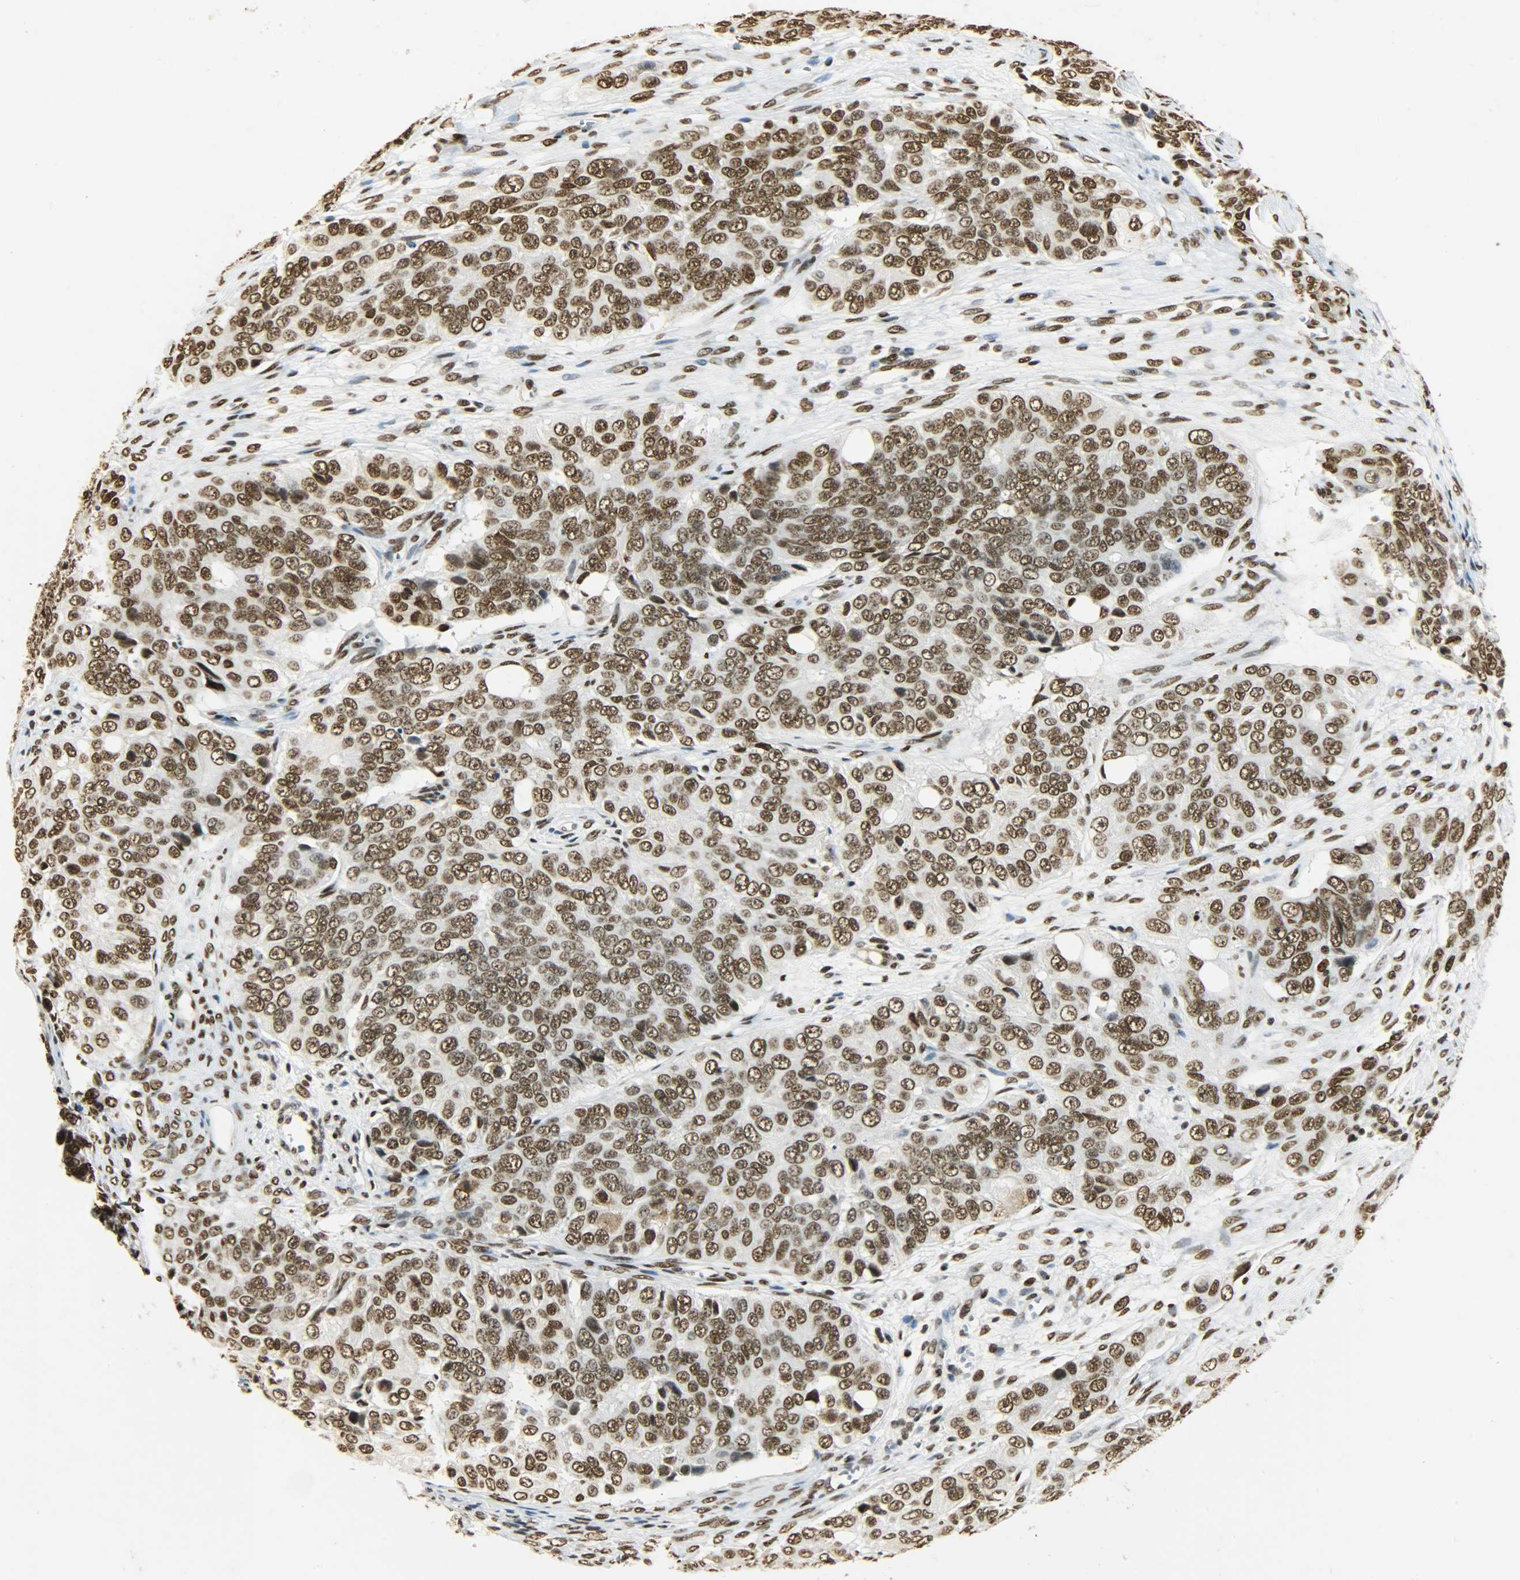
{"staining": {"intensity": "strong", "quantity": ">75%", "location": "nuclear"}, "tissue": "ovarian cancer", "cell_type": "Tumor cells", "image_type": "cancer", "snomed": [{"axis": "morphology", "description": "Carcinoma, endometroid"}, {"axis": "topography", "description": "Ovary"}], "caption": "Strong nuclear staining for a protein is appreciated in approximately >75% of tumor cells of ovarian cancer (endometroid carcinoma) using immunohistochemistry.", "gene": "KHDRBS1", "patient": {"sex": "female", "age": 51}}